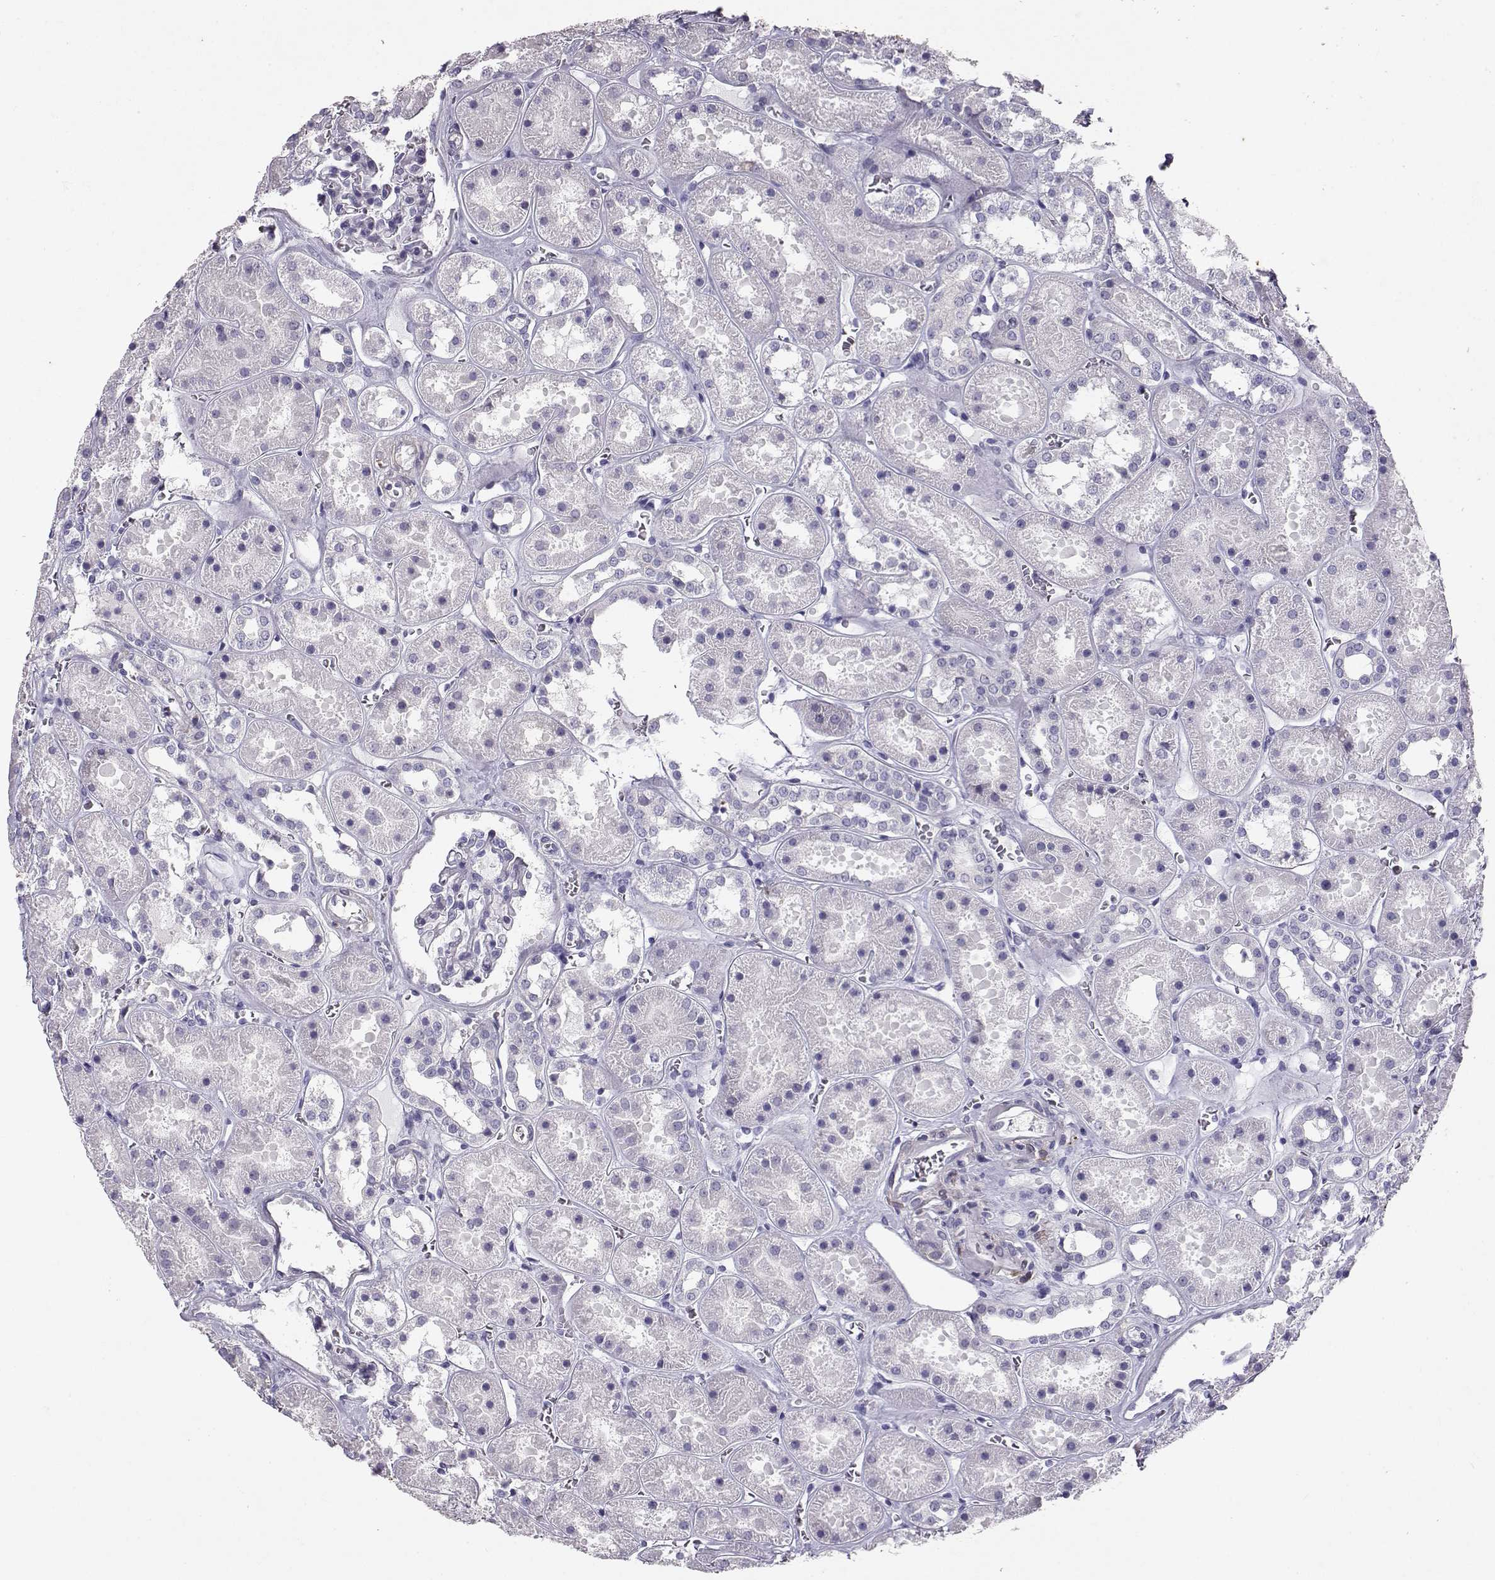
{"staining": {"intensity": "negative", "quantity": "none", "location": "none"}, "tissue": "kidney", "cell_type": "Cells in glomeruli", "image_type": "normal", "snomed": [{"axis": "morphology", "description": "Normal tissue, NOS"}, {"axis": "topography", "description": "Kidney"}], "caption": "DAB immunohistochemical staining of unremarkable human kidney reveals no significant positivity in cells in glomeruli. (DAB IHC visualized using brightfield microscopy, high magnification).", "gene": "RD3", "patient": {"sex": "female", "age": 41}}